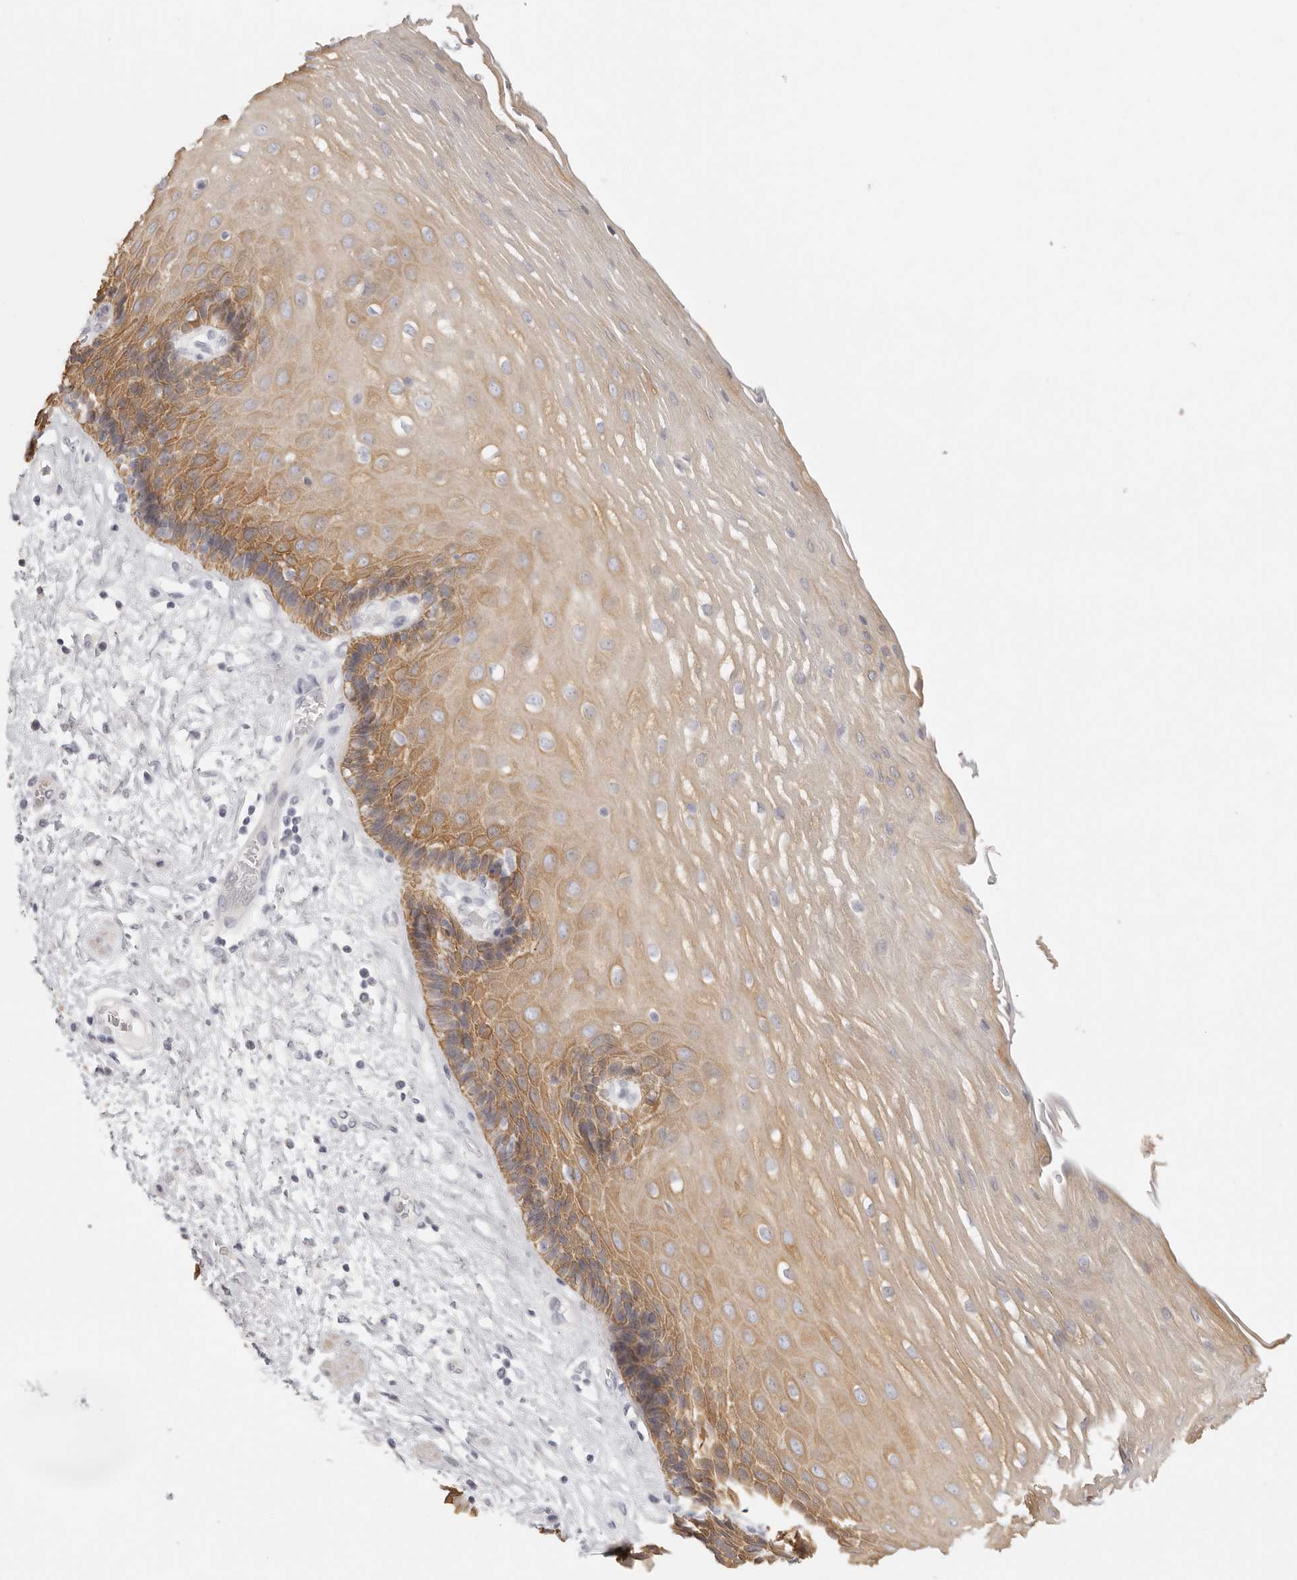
{"staining": {"intensity": "moderate", "quantity": "25%-75%", "location": "cytoplasmic/membranous"}, "tissue": "esophagus", "cell_type": "Squamous epithelial cells", "image_type": "normal", "snomed": [{"axis": "morphology", "description": "Normal tissue, NOS"}, {"axis": "morphology", "description": "Adenocarcinoma, NOS"}, {"axis": "topography", "description": "Esophagus"}], "caption": "Immunohistochemistry image of unremarkable esophagus: esophagus stained using immunohistochemistry demonstrates medium levels of moderate protein expression localized specifically in the cytoplasmic/membranous of squamous epithelial cells, appearing as a cytoplasmic/membranous brown color.", "gene": "RXFP1", "patient": {"sex": "male", "age": 62}}